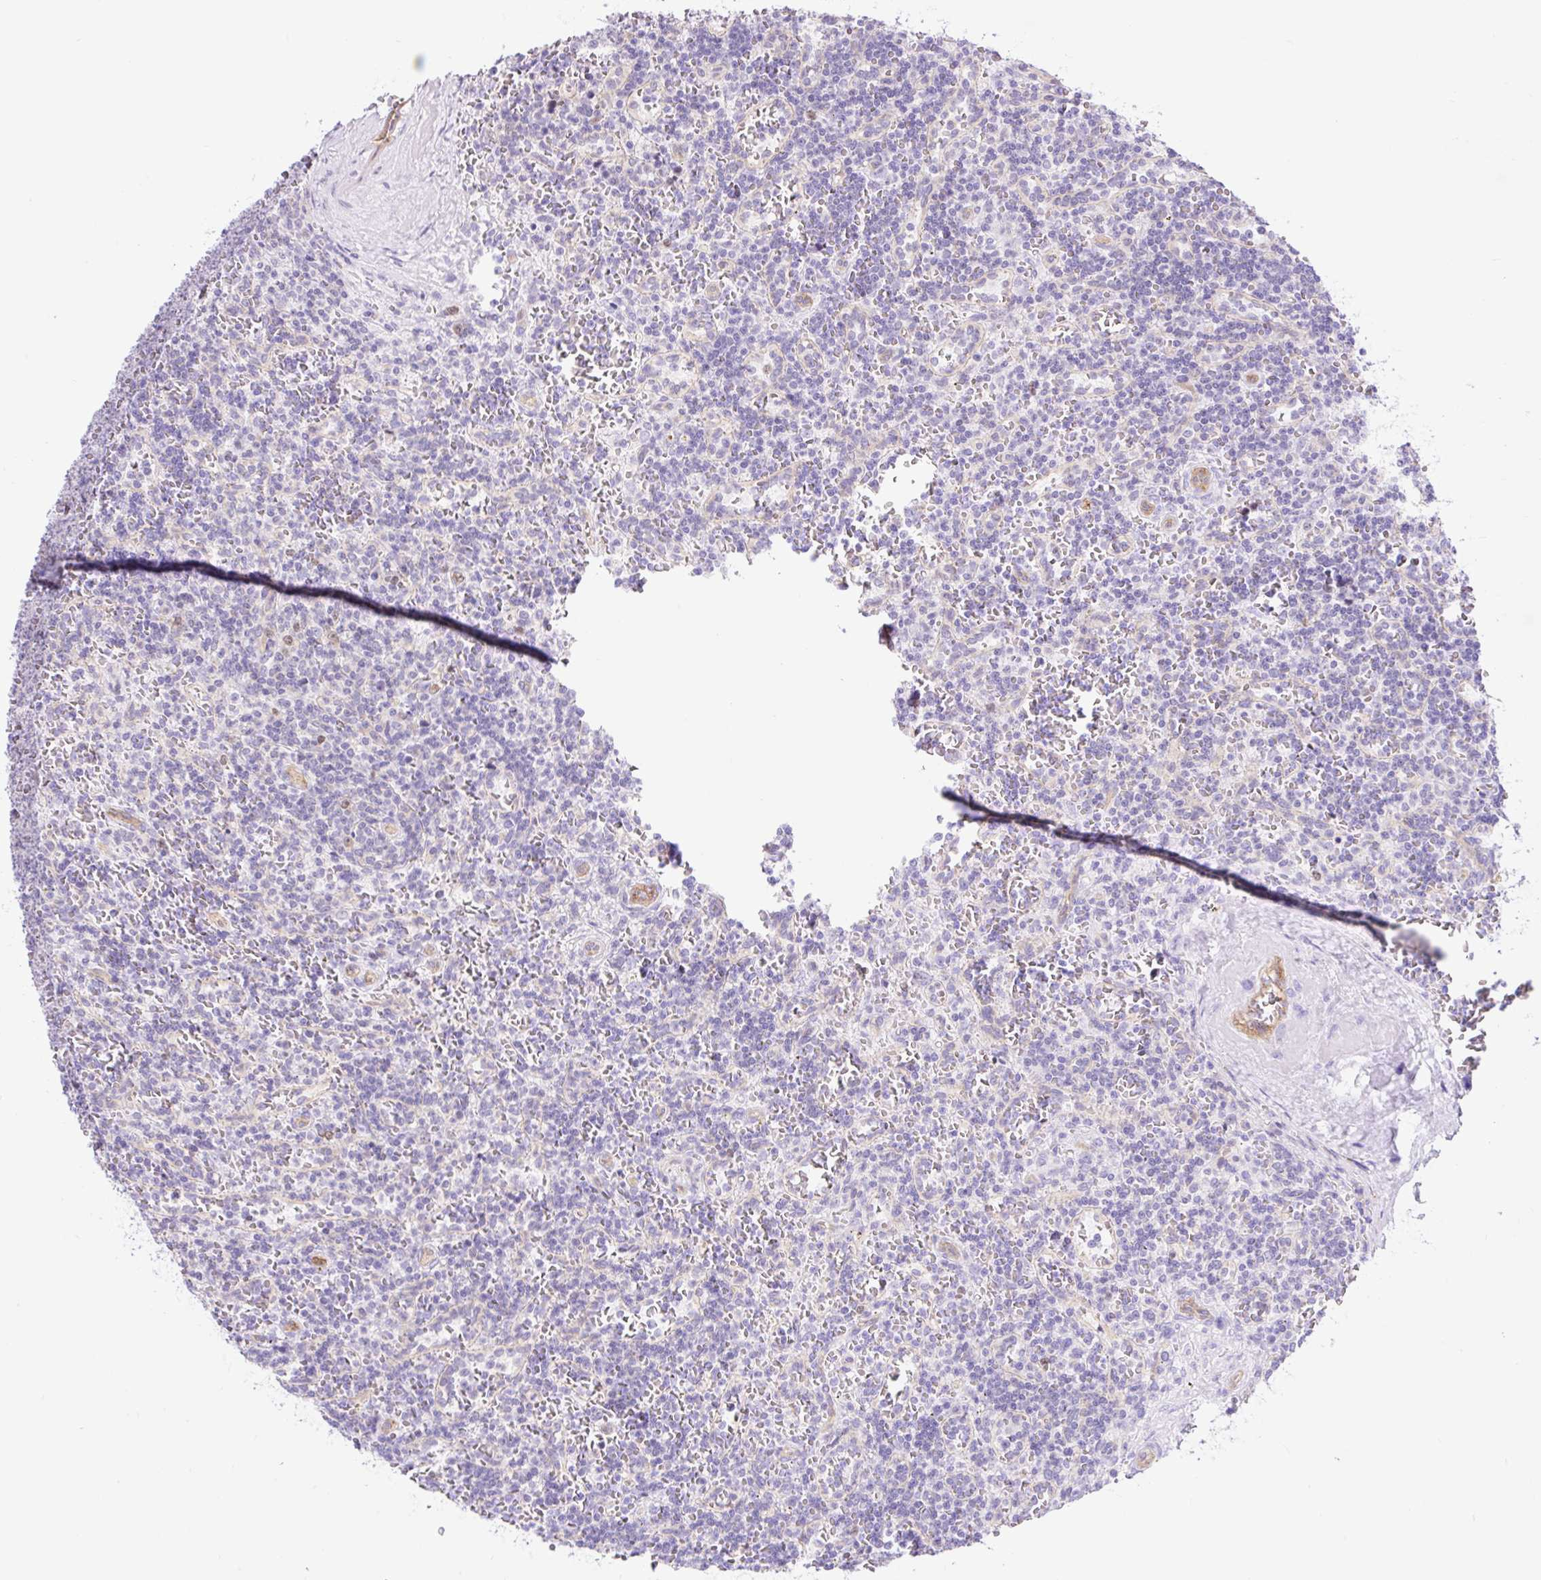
{"staining": {"intensity": "negative", "quantity": "none", "location": "none"}, "tissue": "lymphoma", "cell_type": "Tumor cells", "image_type": "cancer", "snomed": [{"axis": "morphology", "description": "Malignant lymphoma, non-Hodgkin's type, Low grade"}, {"axis": "topography", "description": "Spleen"}], "caption": "The immunohistochemistry photomicrograph has no significant staining in tumor cells of lymphoma tissue.", "gene": "HIP1R", "patient": {"sex": "male", "age": 73}}